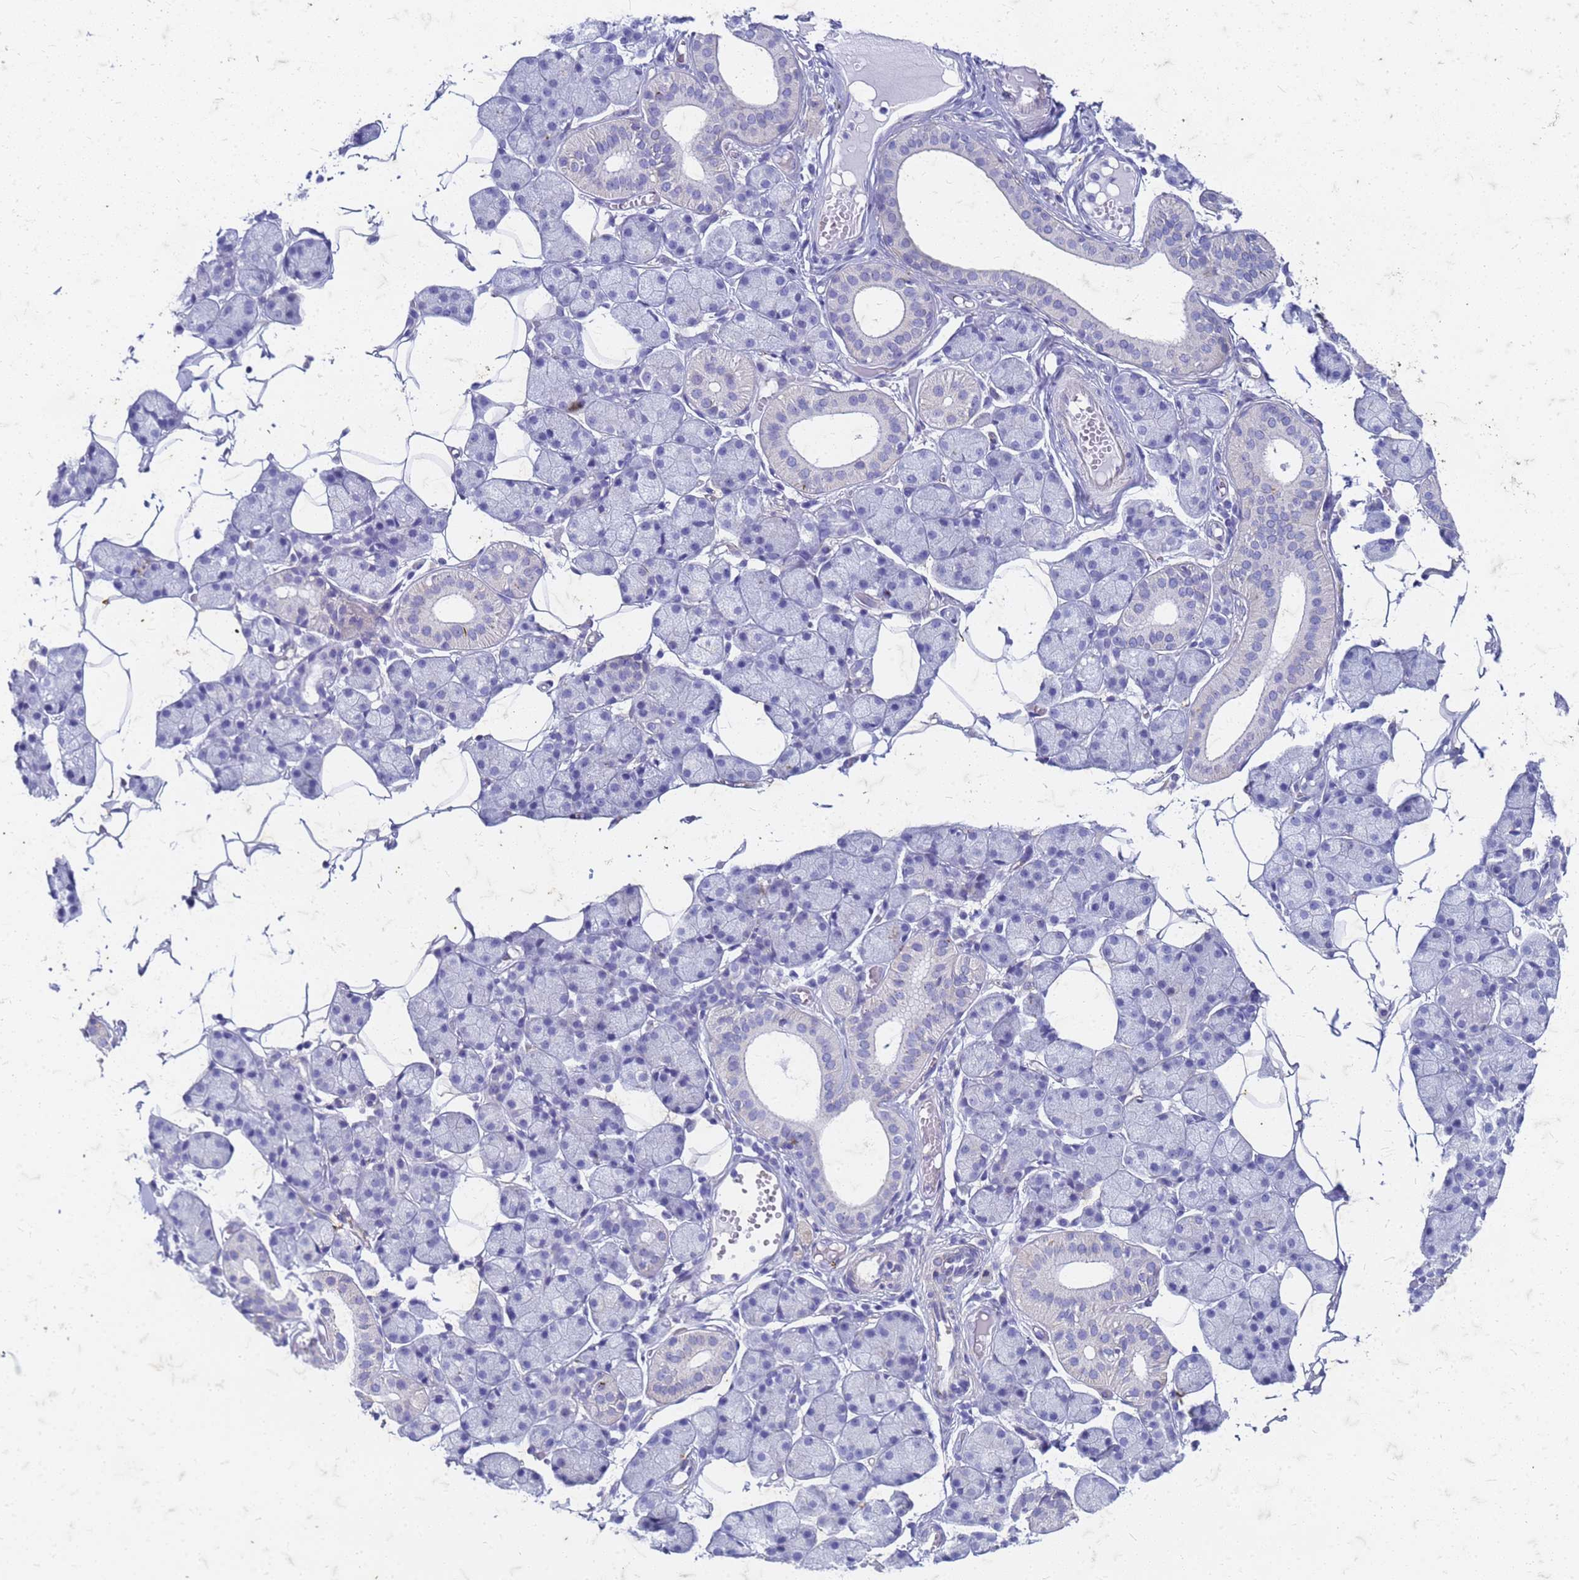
{"staining": {"intensity": "negative", "quantity": "none", "location": "none"}, "tissue": "salivary gland", "cell_type": "Glandular cells", "image_type": "normal", "snomed": [{"axis": "morphology", "description": "Normal tissue, NOS"}, {"axis": "topography", "description": "Salivary gland"}], "caption": "Benign salivary gland was stained to show a protein in brown. There is no significant staining in glandular cells. (DAB (3,3'-diaminobenzidine) IHC visualized using brightfield microscopy, high magnification).", "gene": "TRIM64B", "patient": {"sex": "female", "age": 33}}